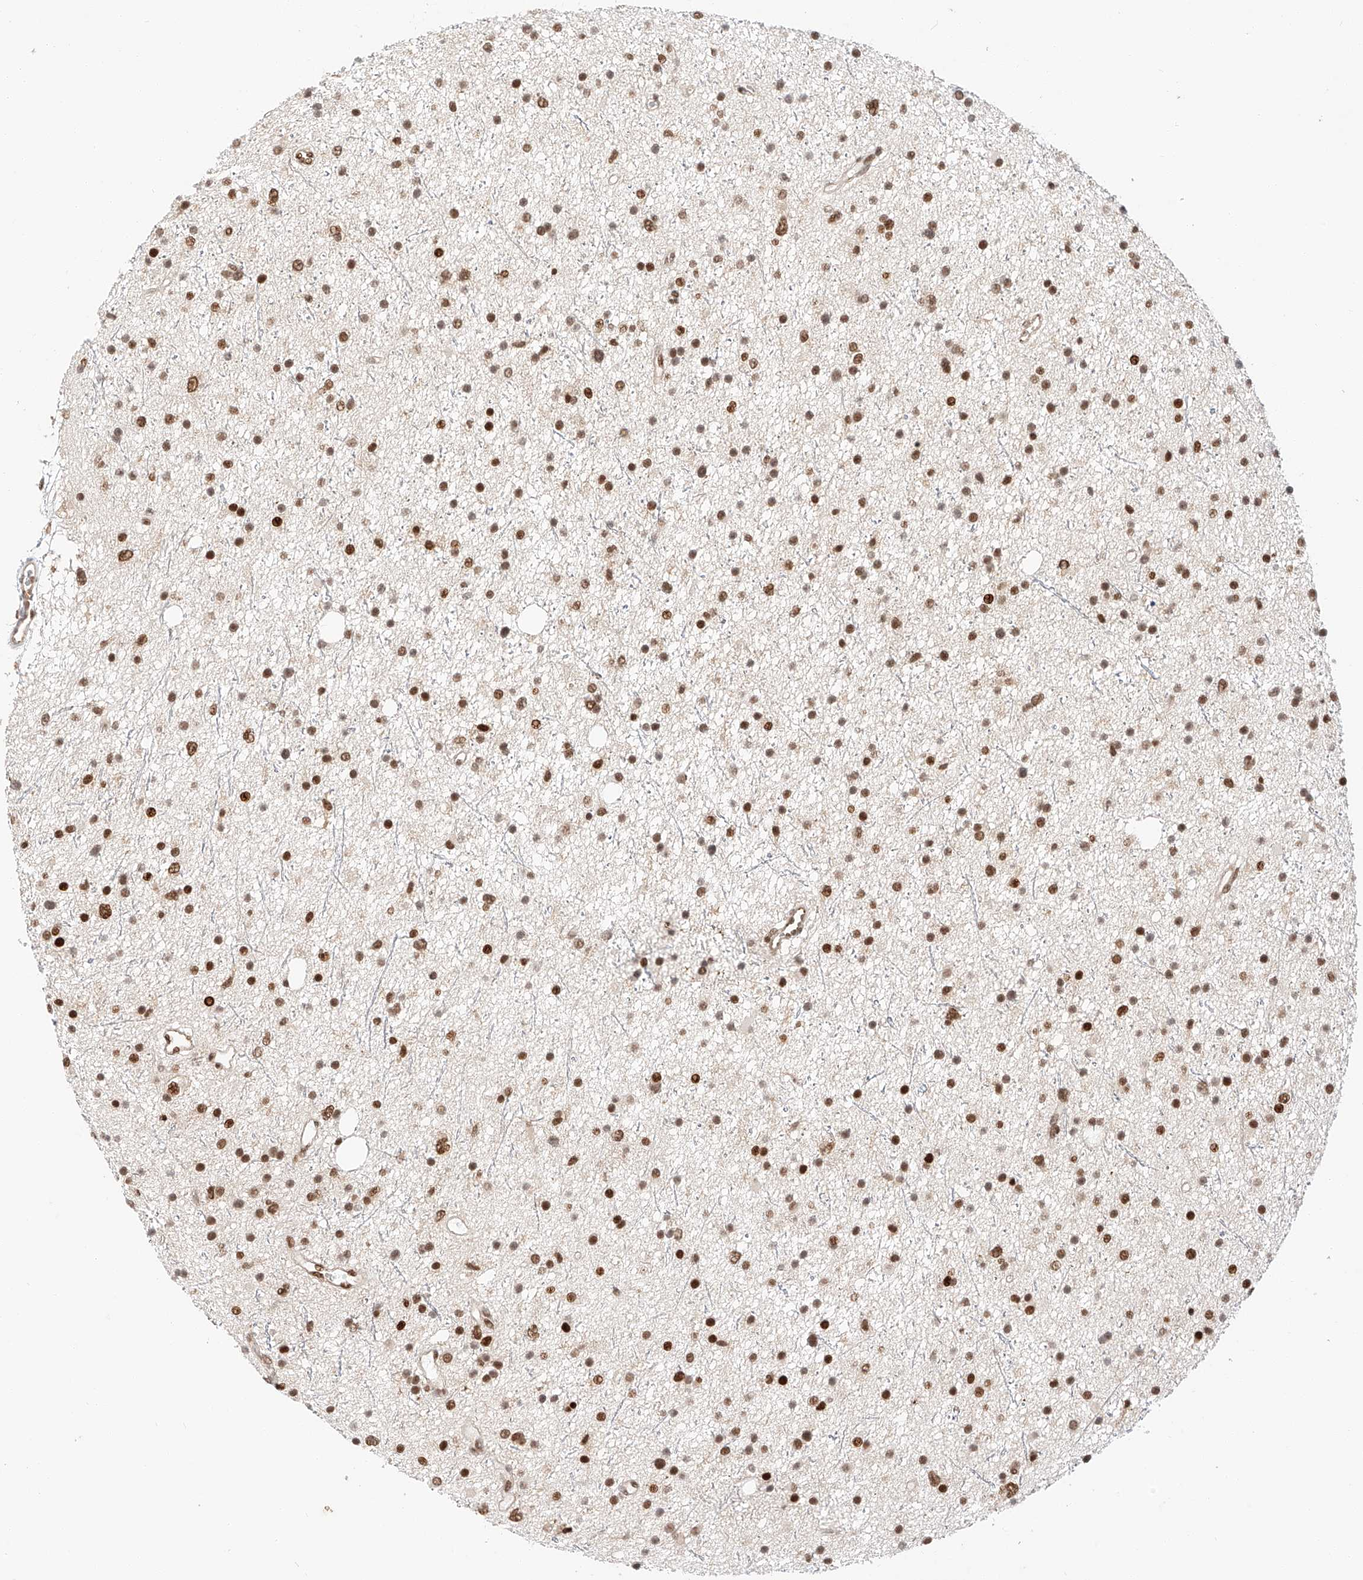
{"staining": {"intensity": "moderate", "quantity": ">75%", "location": "nuclear"}, "tissue": "glioma", "cell_type": "Tumor cells", "image_type": "cancer", "snomed": [{"axis": "morphology", "description": "Glioma, malignant, Low grade"}, {"axis": "topography", "description": "Cerebral cortex"}], "caption": "Protein staining reveals moderate nuclear positivity in approximately >75% of tumor cells in glioma.", "gene": "HDAC9", "patient": {"sex": "female", "age": 39}}